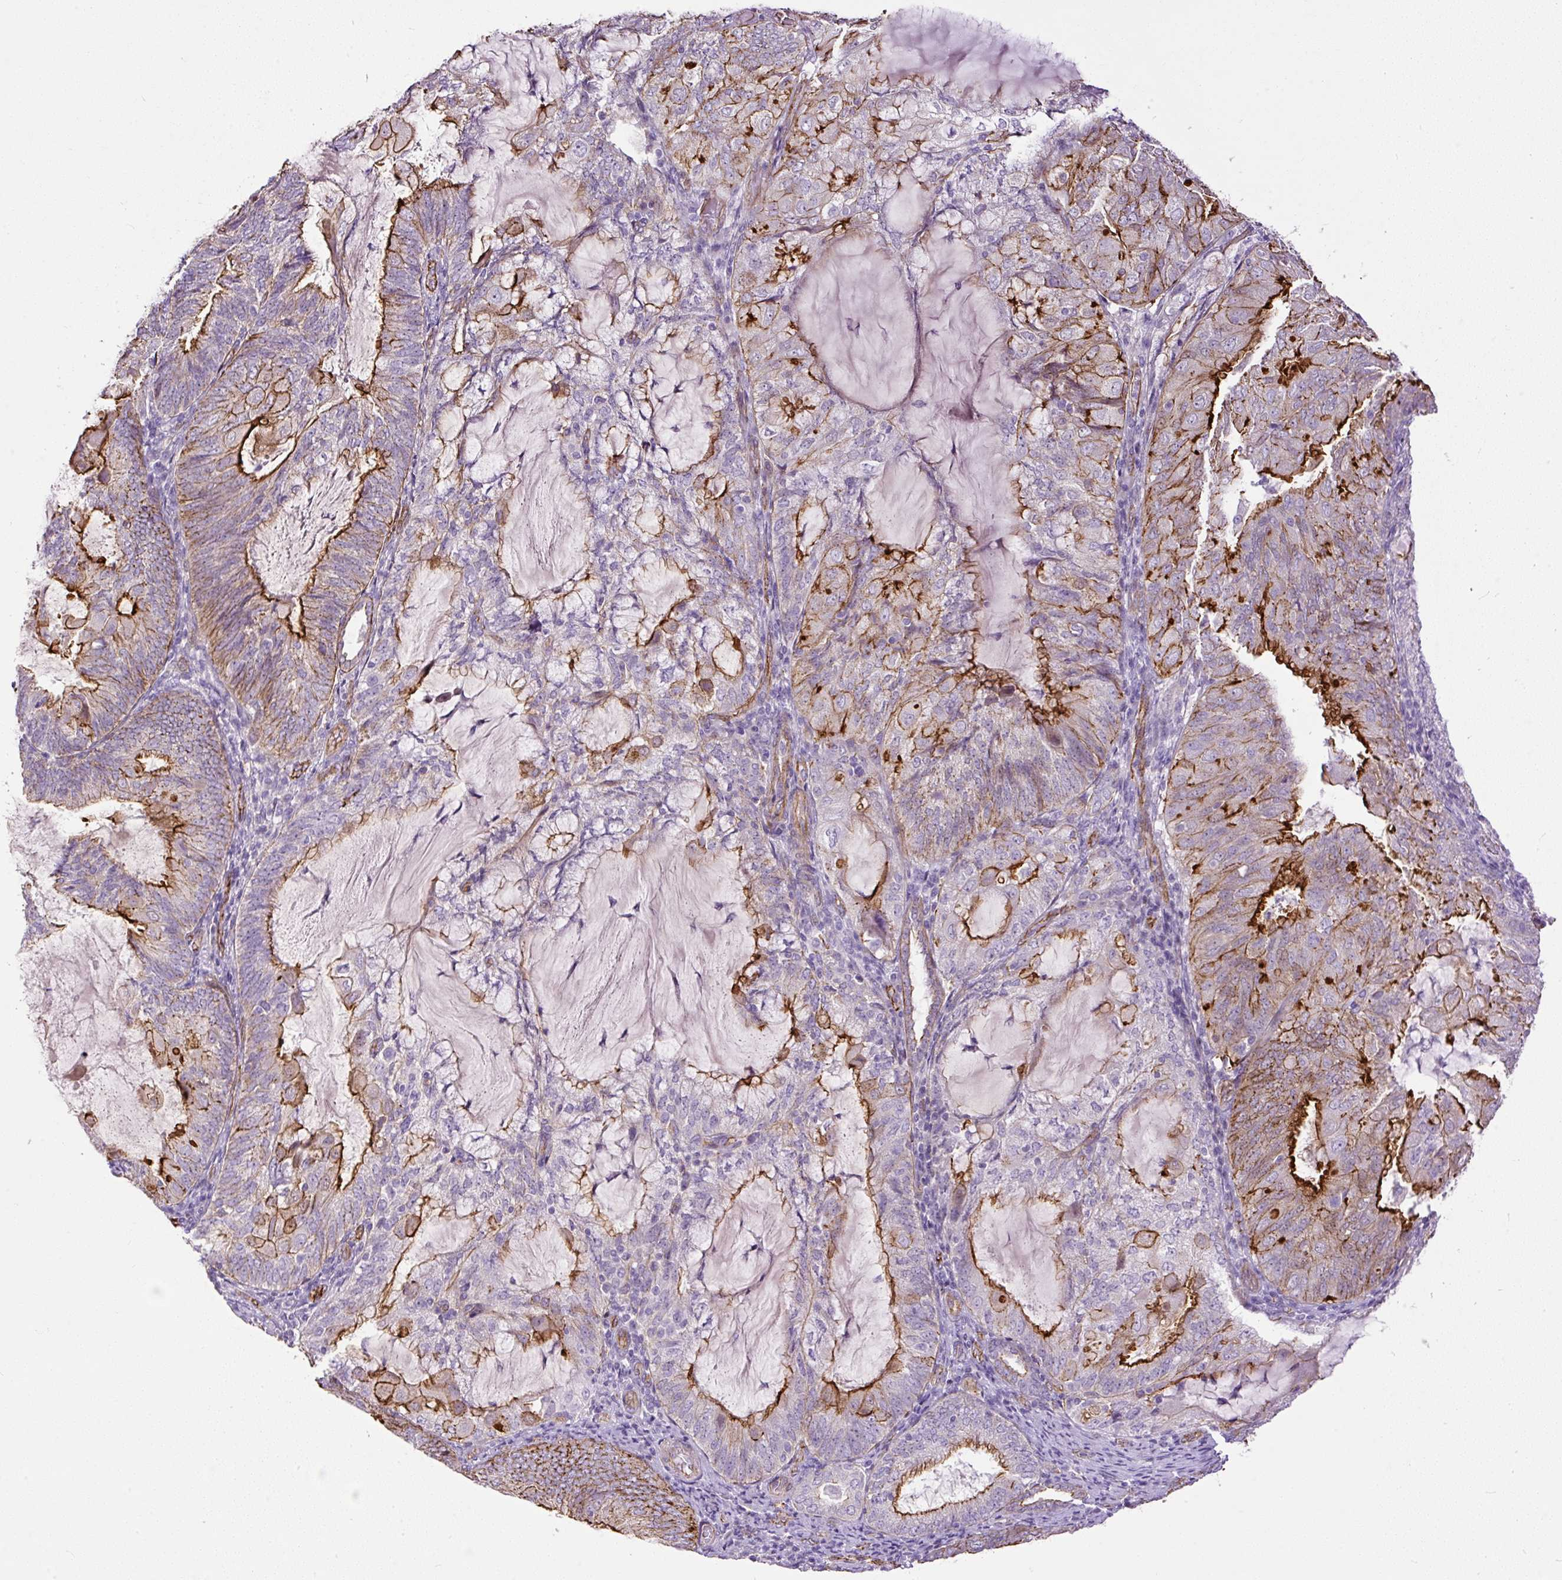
{"staining": {"intensity": "strong", "quantity": "<25%", "location": "cytoplasmic/membranous"}, "tissue": "endometrial cancer", "cell_type": "Tumor cells", "image_type": "cancer", "snomed": [{"axis": "morphology", "description": "Adenocarcinoma, NOS"}, {"axis": "topography", "description": "Endometrium"}], "caption": "The histopathology image reveals staining of endometrial cancer (adenocarcinoma), revealing strong cytoplasmic/membranous protein staining (brown color) within tumor cells.", "gene": "MAGEB16", "patient": {"sex": "female", "age": 81}}